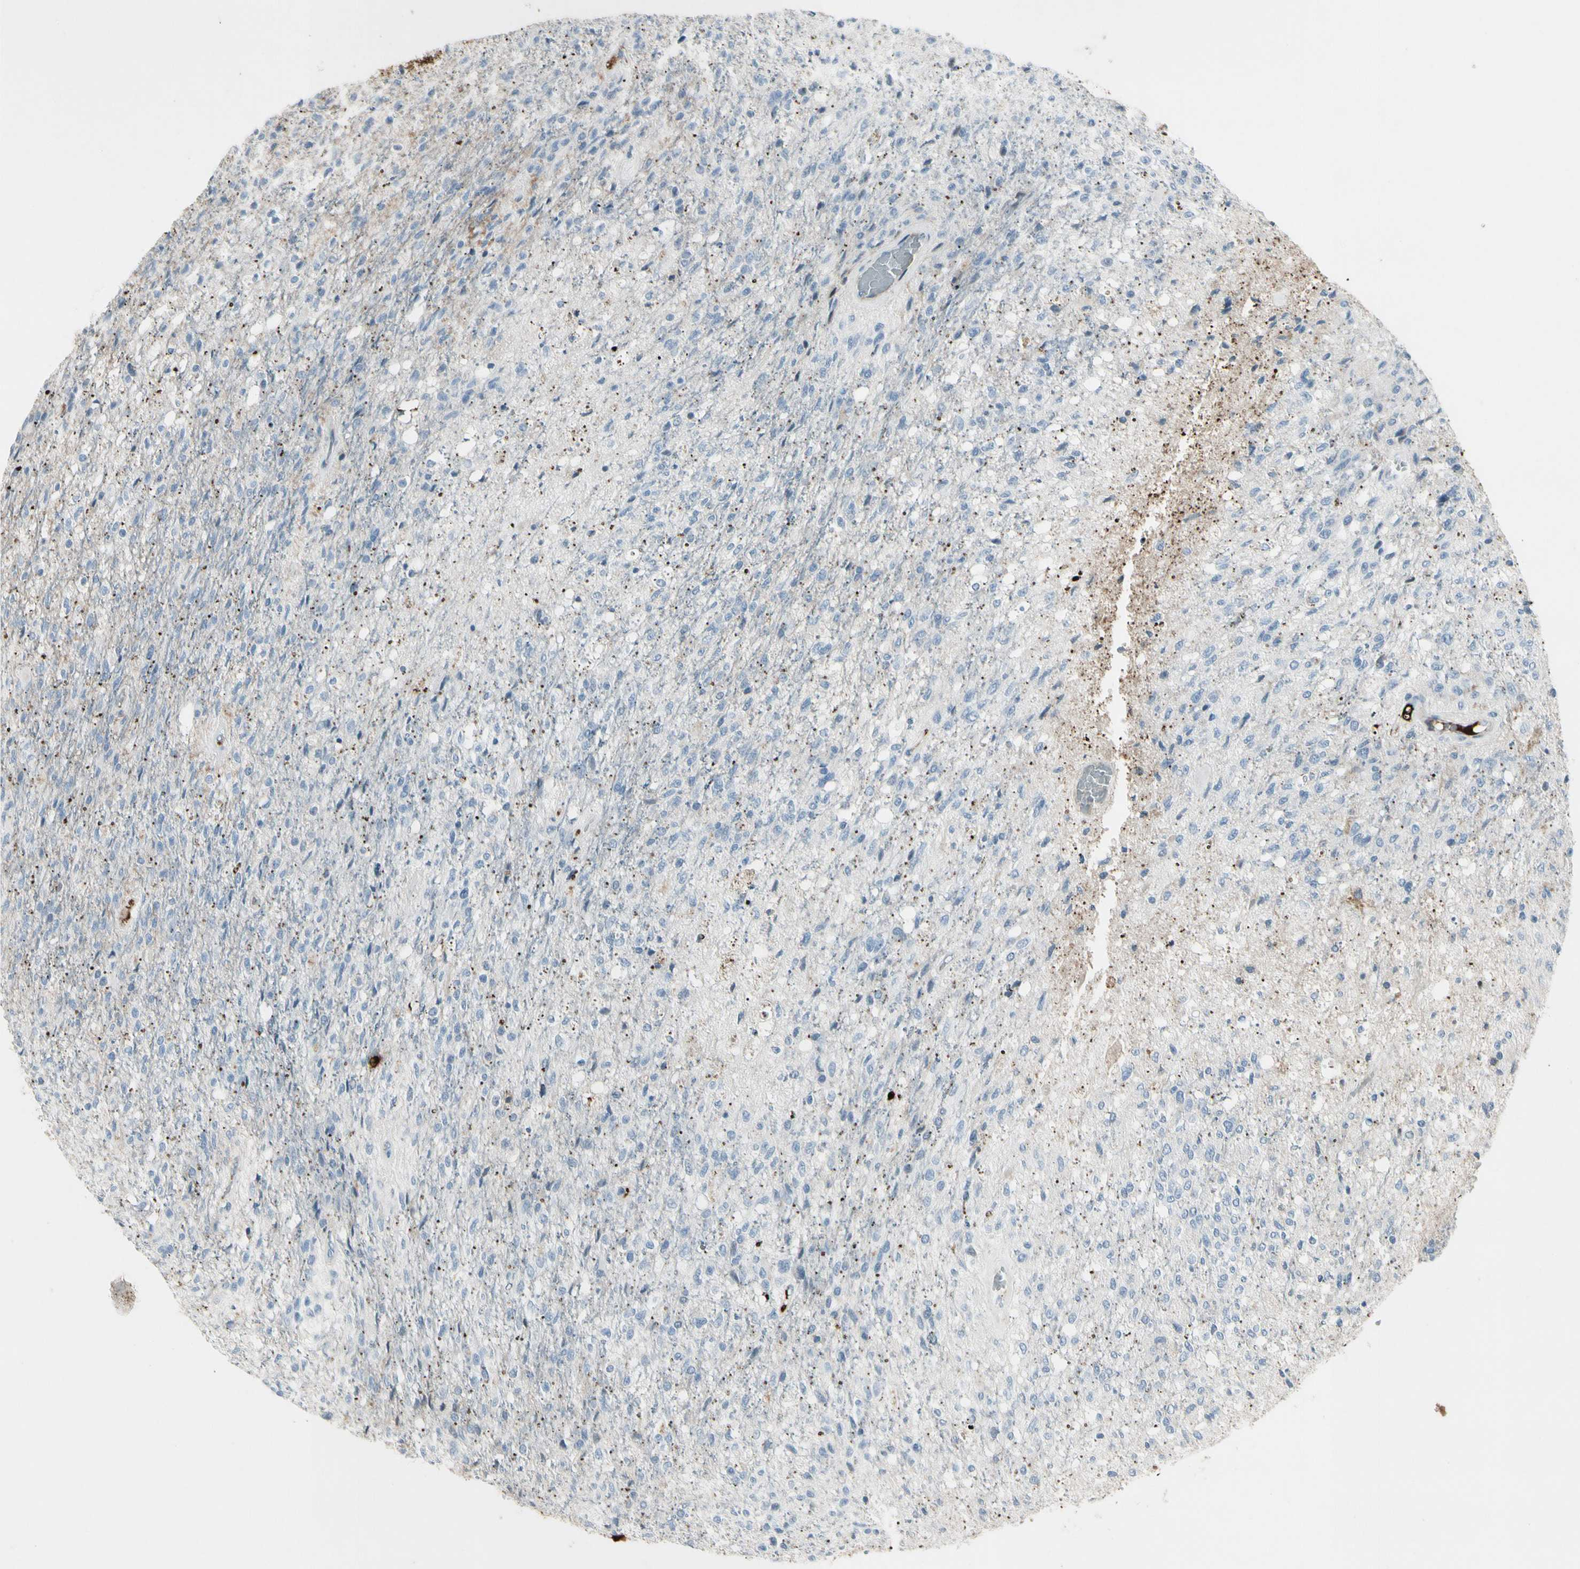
{"staining": {"intensity": "negative", "quantity": "none", "location": "none"}, "tissue": "glioma", "cell_type": "Tumor cells", "image_type": "cancer", "snomed": [{"axis": "morphology", "description": "Normal tissue, NOS"}, {"axis": "morphology", "description": "Glioma, malignant, High grade"}, {"axis": "topography", "description": "Cerebral cortex"}], "caption": "Immunohistochemical staining of human high-grade glioma (malignant) demonstrates no significant expression in tumor cells.", "gene": "IGHG1", "patient": {"sex": "male", "age": 77}}